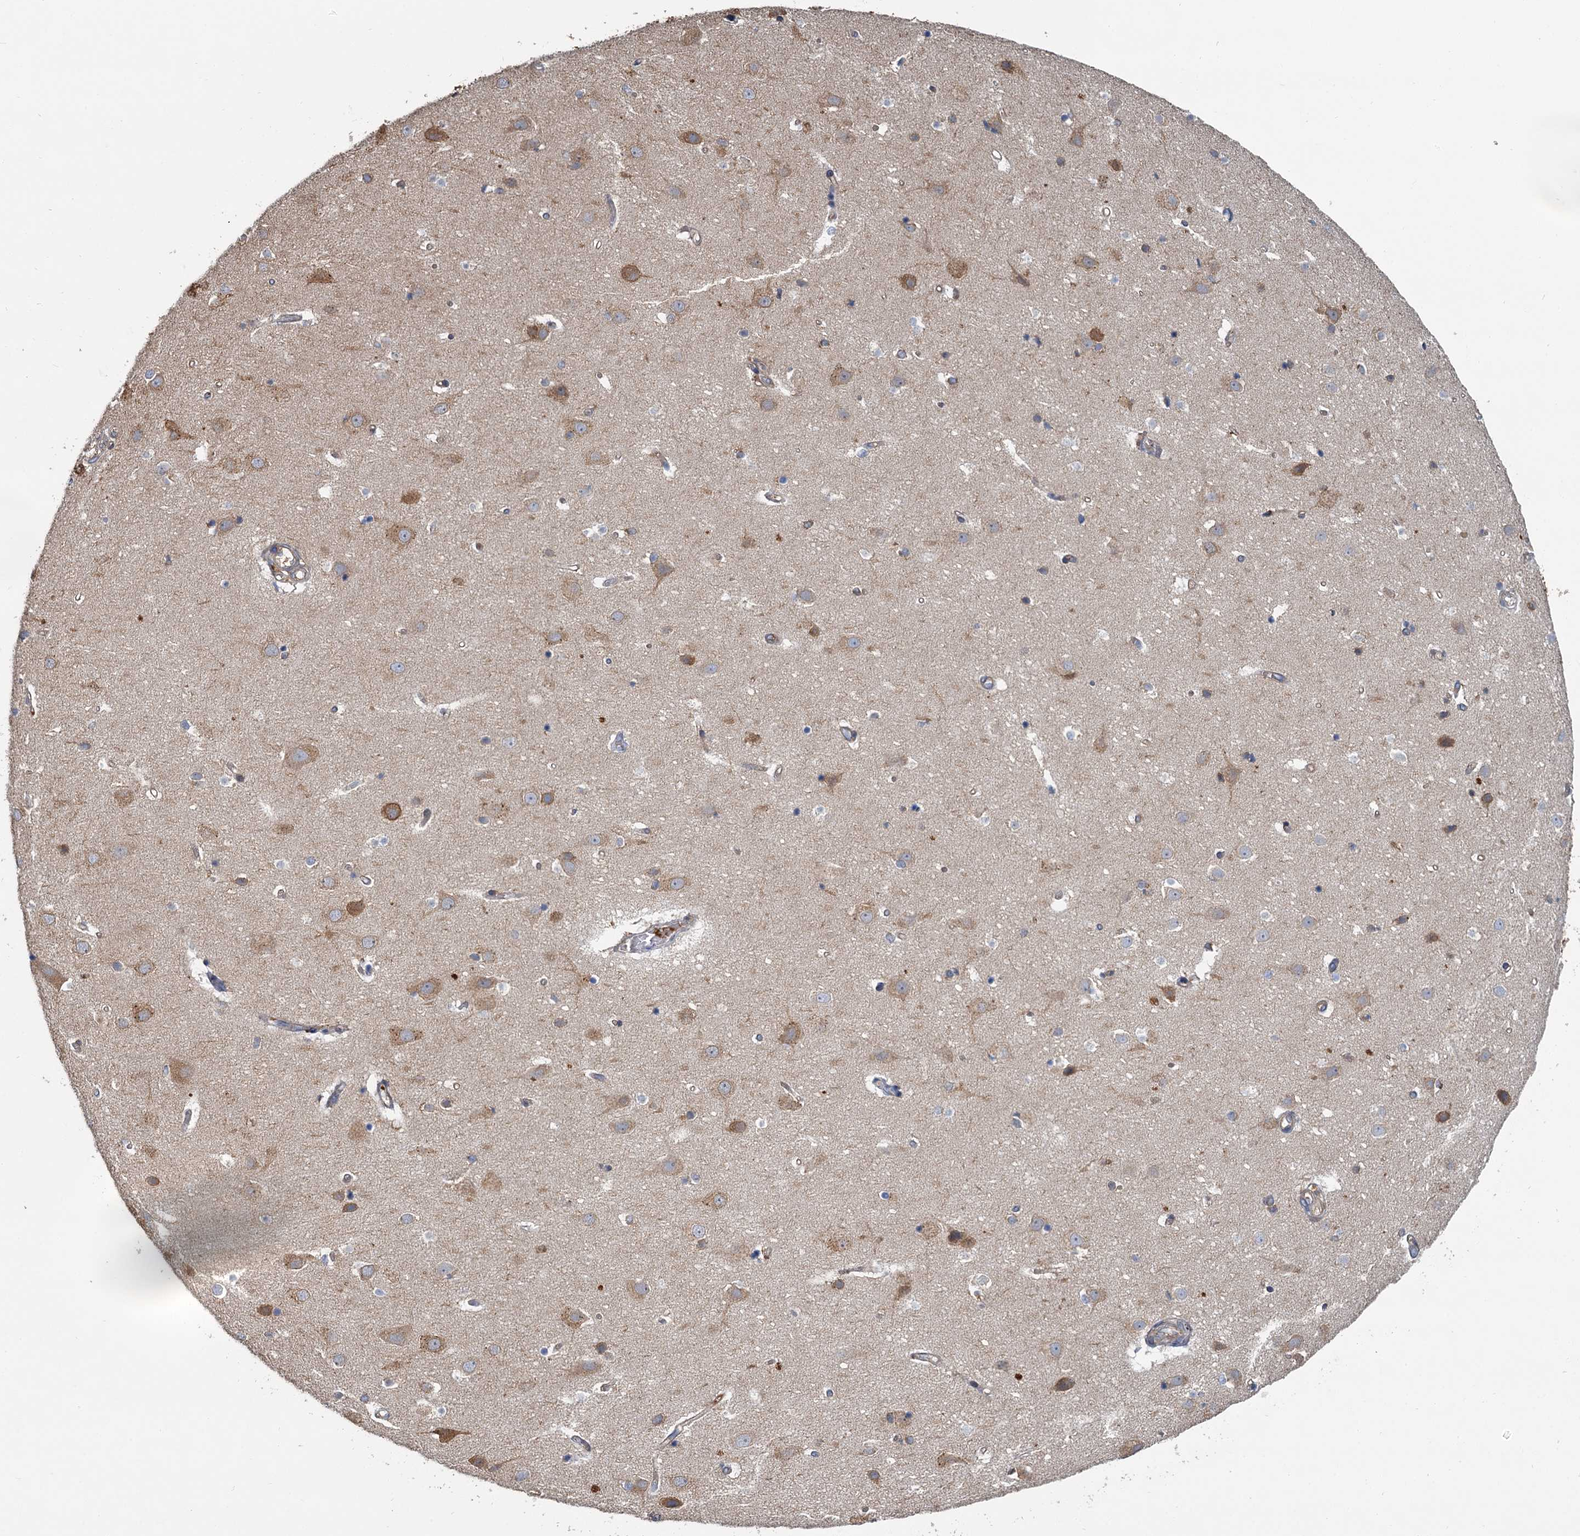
{"staining": {"intensity": "moderate", "quantity": ">75%", "location": "cytoplasmic/membranous"}, "tissue": "cerebral cortex", "cell_type": "Endothelial cells", "image_type": "normal", "snomed": [{"axis": "morphology", "description": "Normal tissue, NOS"}, {"axis": "topography", "description": "Cerebral cortex"}], "caption": "High-power microscopy captured an immunohistochemistry micrograph of benign cerebral cortex, revealing moderate cytoplasmic/membranous expression in about >75% of endothelial cells. (Brightfield microscopy of DAB IHC at high magnification).", "gene": "PPIP5K1", "patient": {"sex": "male", "age": 54}}